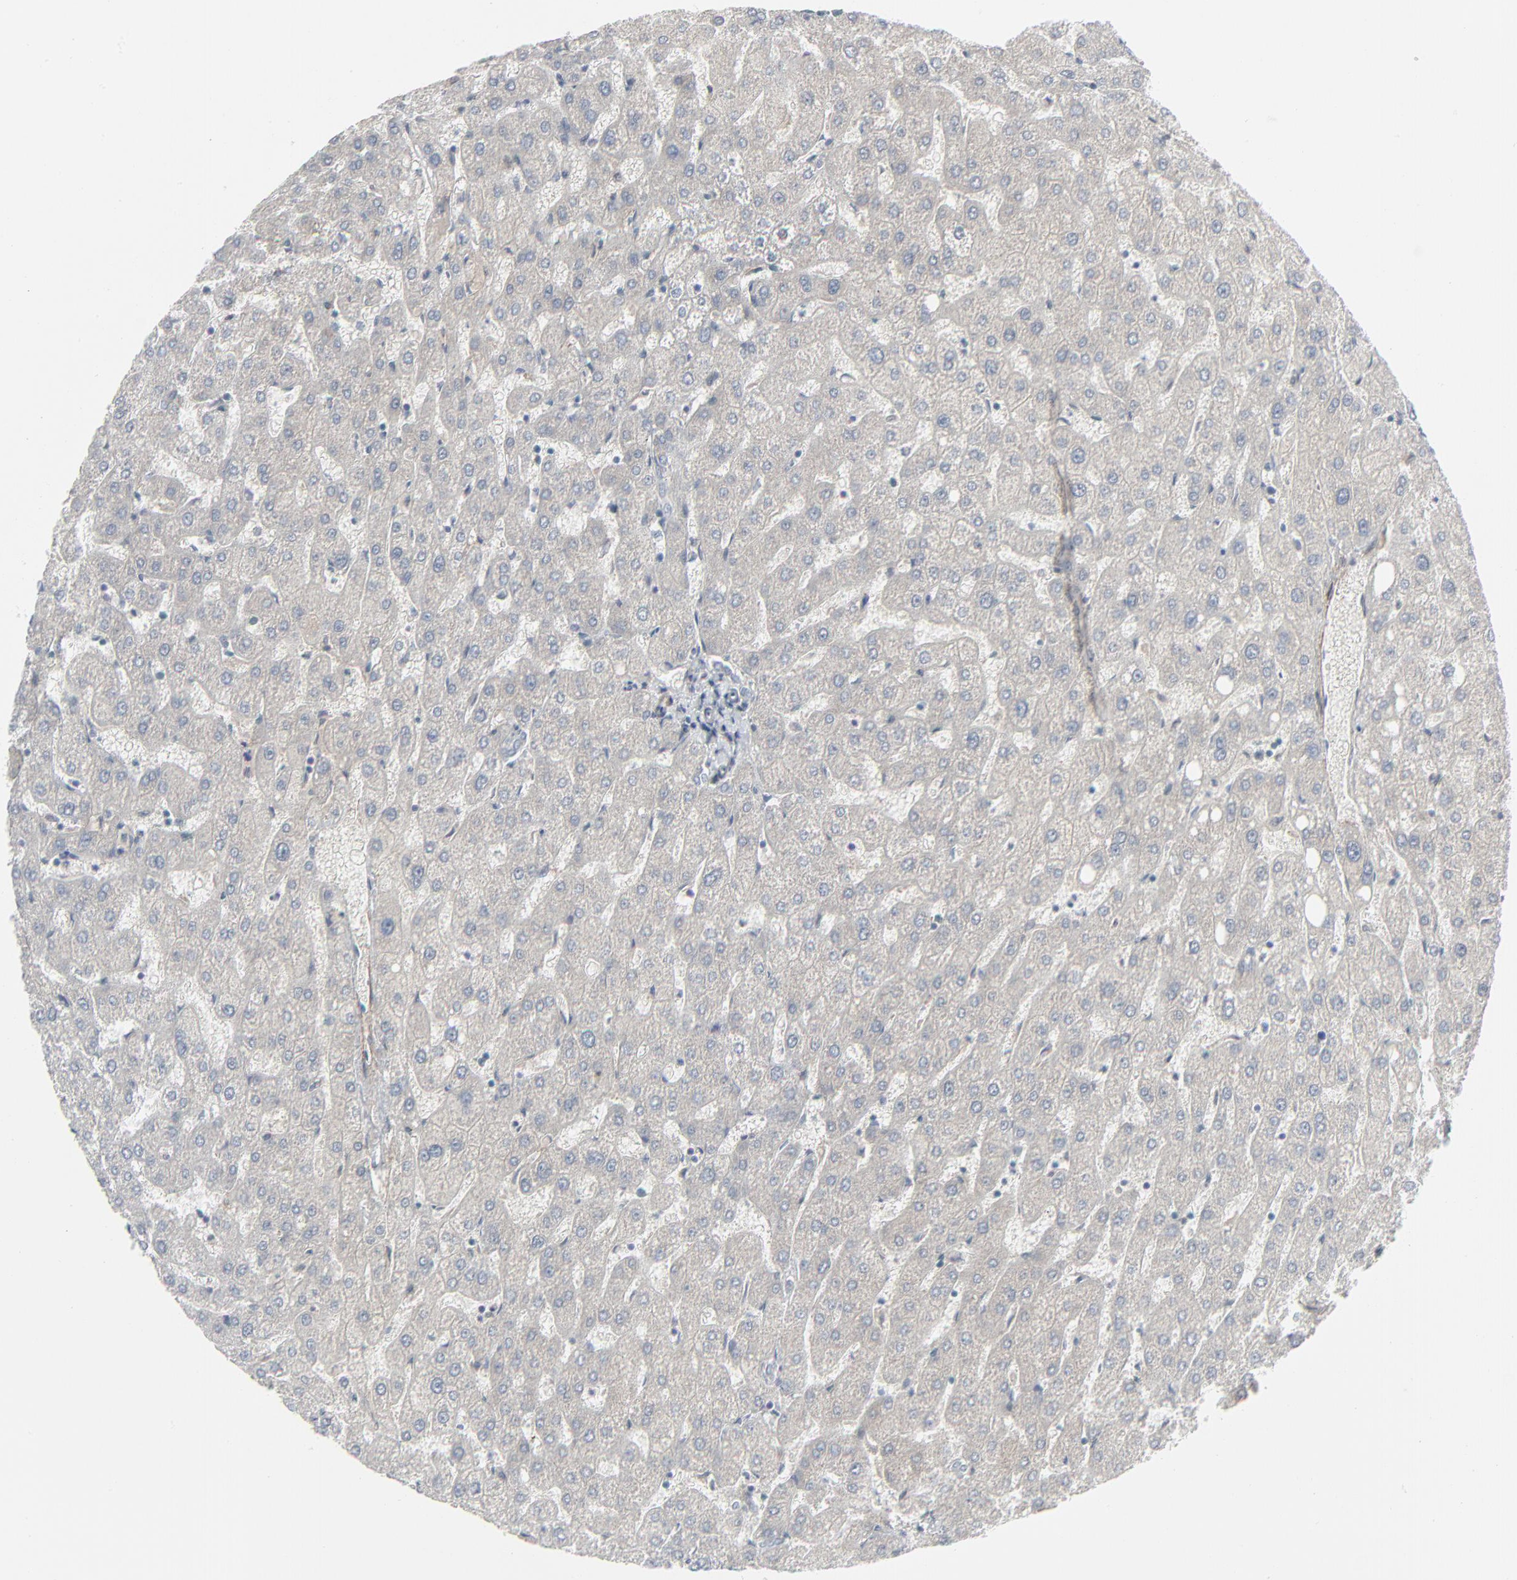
{"staining": {"intensity": "negative", "quantity": "none", "location": "none"}, "tissue": "liver", "cell_type": "Cholangiocytes", "image_type": "normal", "snomed": [{"axis": "morphology", "description": "Normal tissue, NOS"}, {"axis": "topography", "description": "Liver"}], "caption": "There is no significant positivity in cholangiocytes of liver. The staining was performed using DAB (3,3'-diaminobenzidine) to visualize the protein expression in brown, while the nuclei were stained in blue with hematoxylin (Magnification: 20x).", "gene": "NEUROD1", "patient": {"sex": "male", "age": 67}}